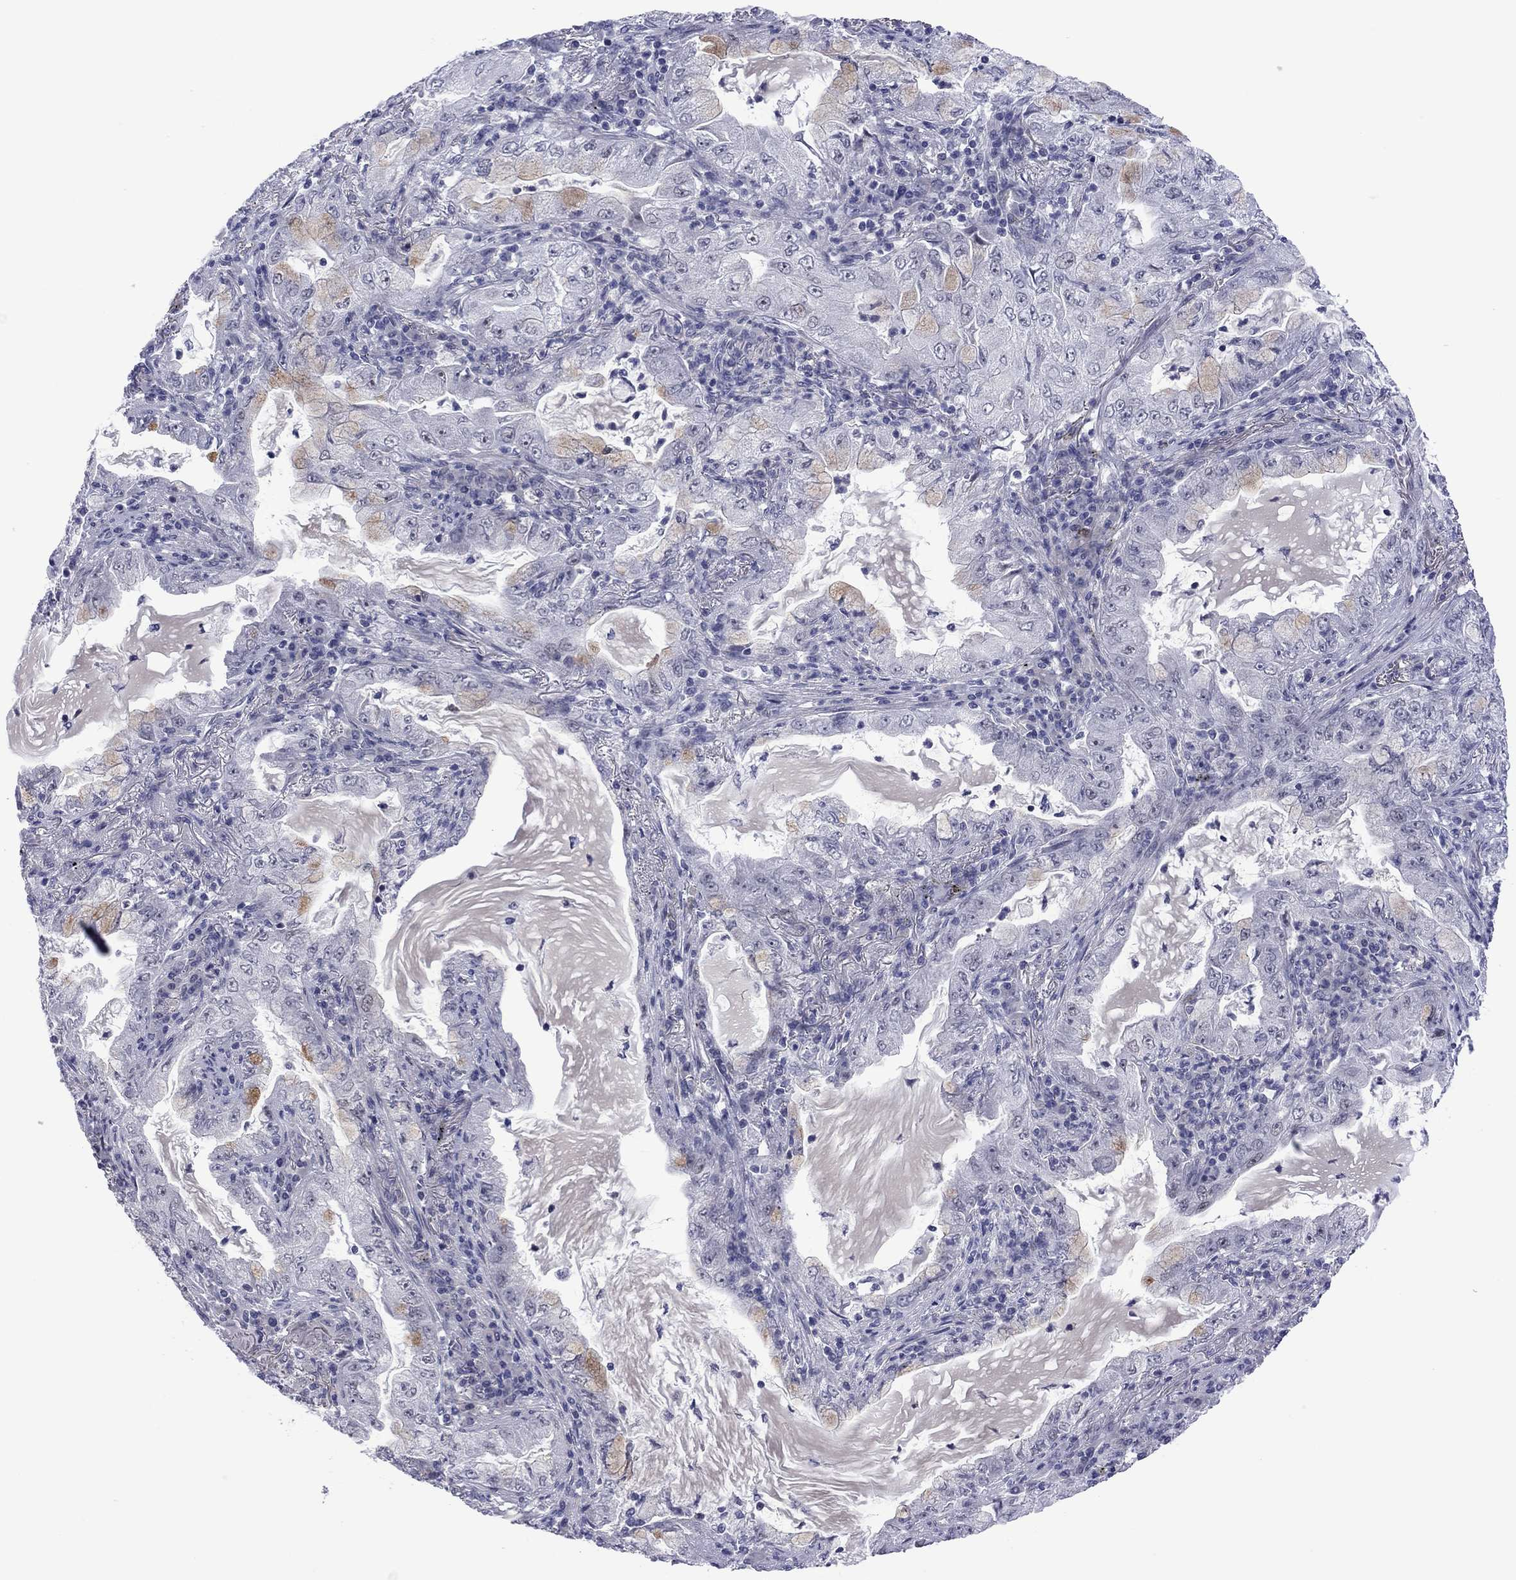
{"staining": {"intensity": "negative", "quantity": "none", "location": "none"}, "tissue": "lung cancer", "cell_type": "Tumor cells", "image_type": "cancer", "snomed": [{"axis": "morphology", "description": "Adenocarcinoma, NOS"}, {"axis": "topography", "description": "Lung"}], "caption": "An image of human lung adenocarcinoma is negative for staining in tumor cells.", "gene": "POU5F2", "patient": {"sex": "female", "age": 73}}